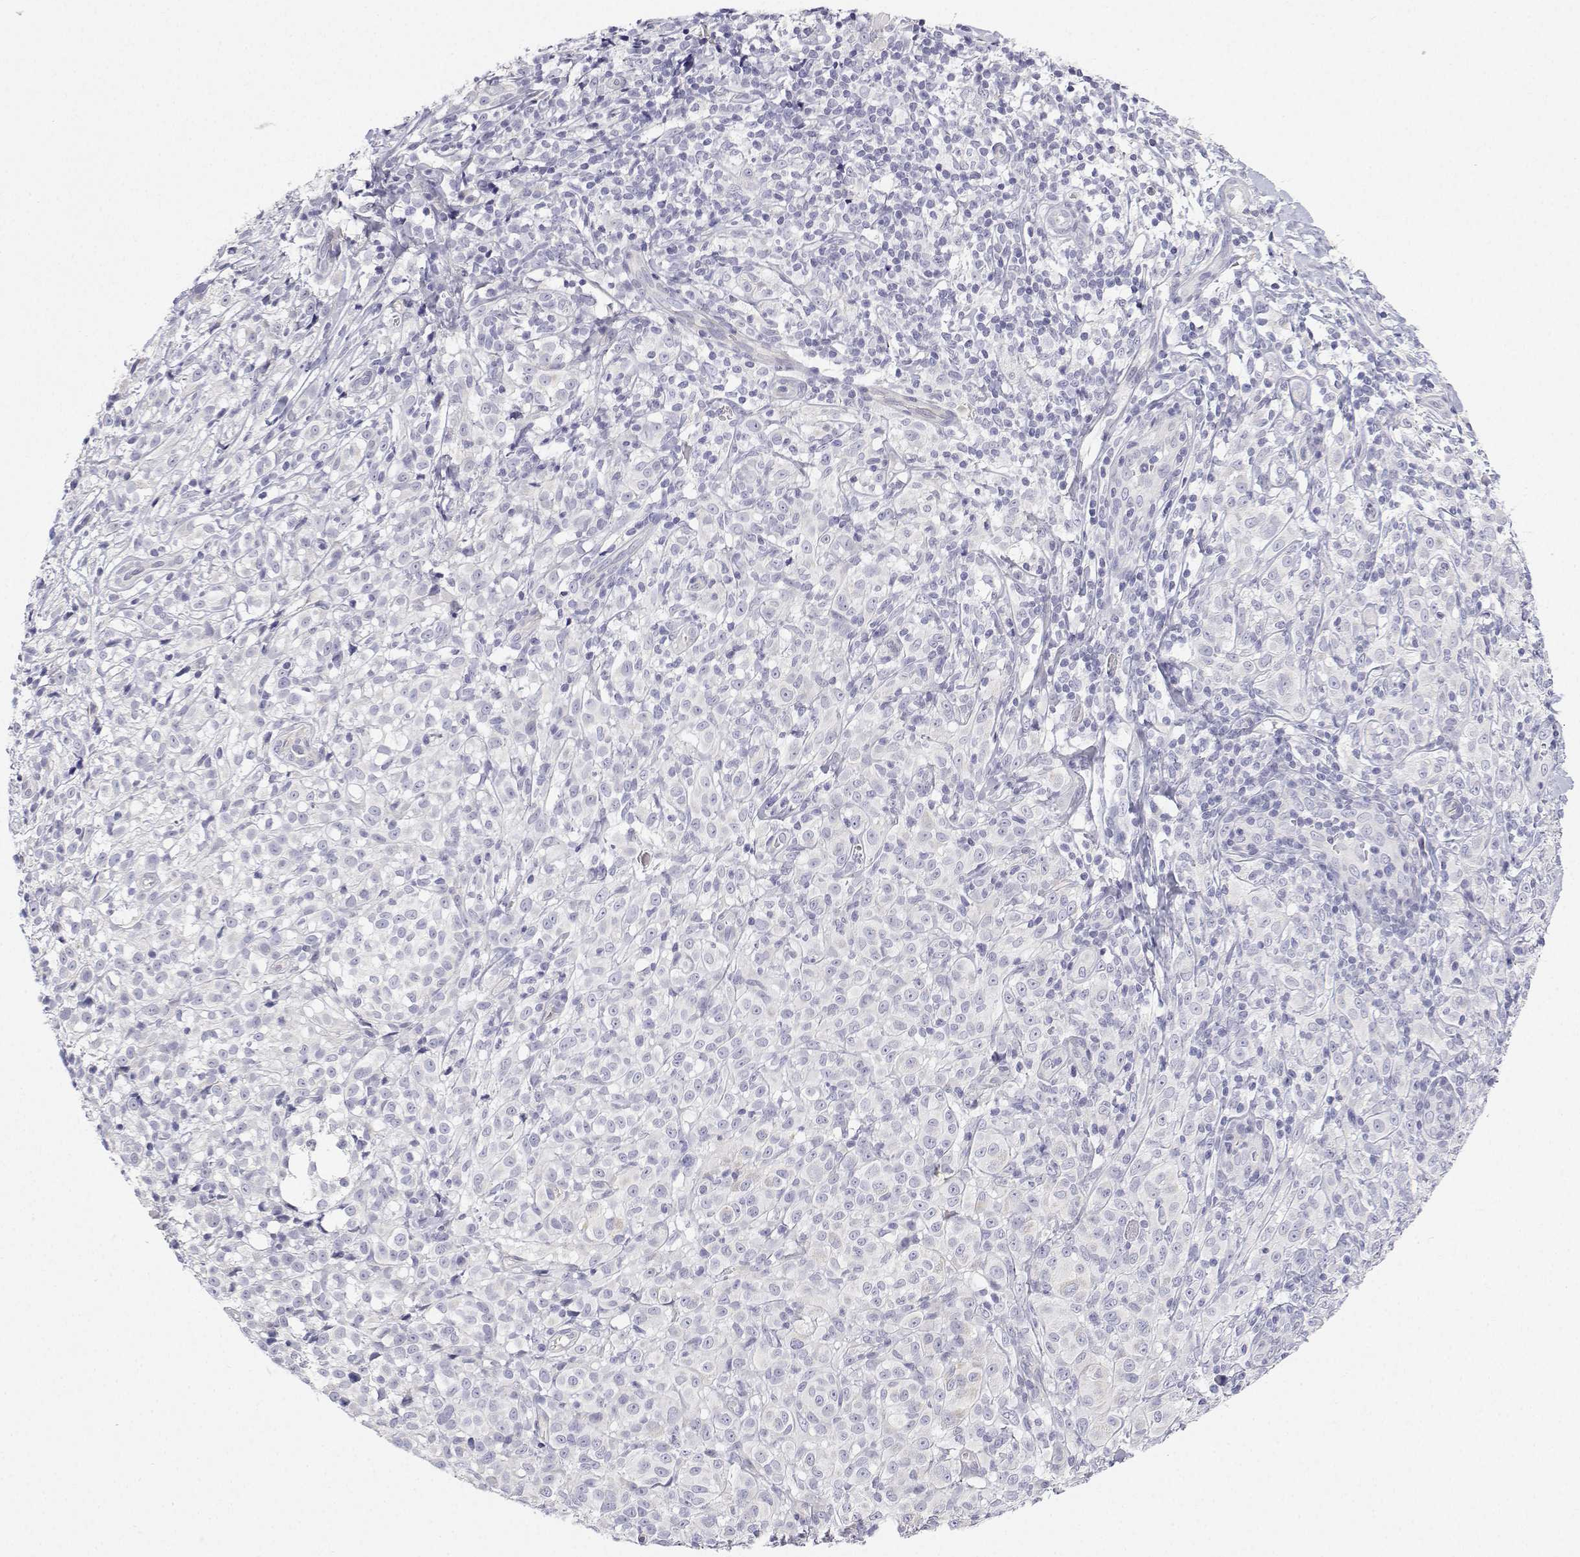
{"staining": {"intensity": "negative", "quantity": "none", "location": "none"}, "tissue": "melanoma", "cell_type": "Tumor cells", "image_type": "cancer", "snomed": [{"axis": "morphology", "description": "Malignant melanoma, NOS"}, {"axis": "topography", "description": "Skin"}], "caption": "An image of melanoma stained for a protein shows no brown staining in tumor cells.", "gene": "ANKRD65", "patient": {"sex": "male", "age": 85}}